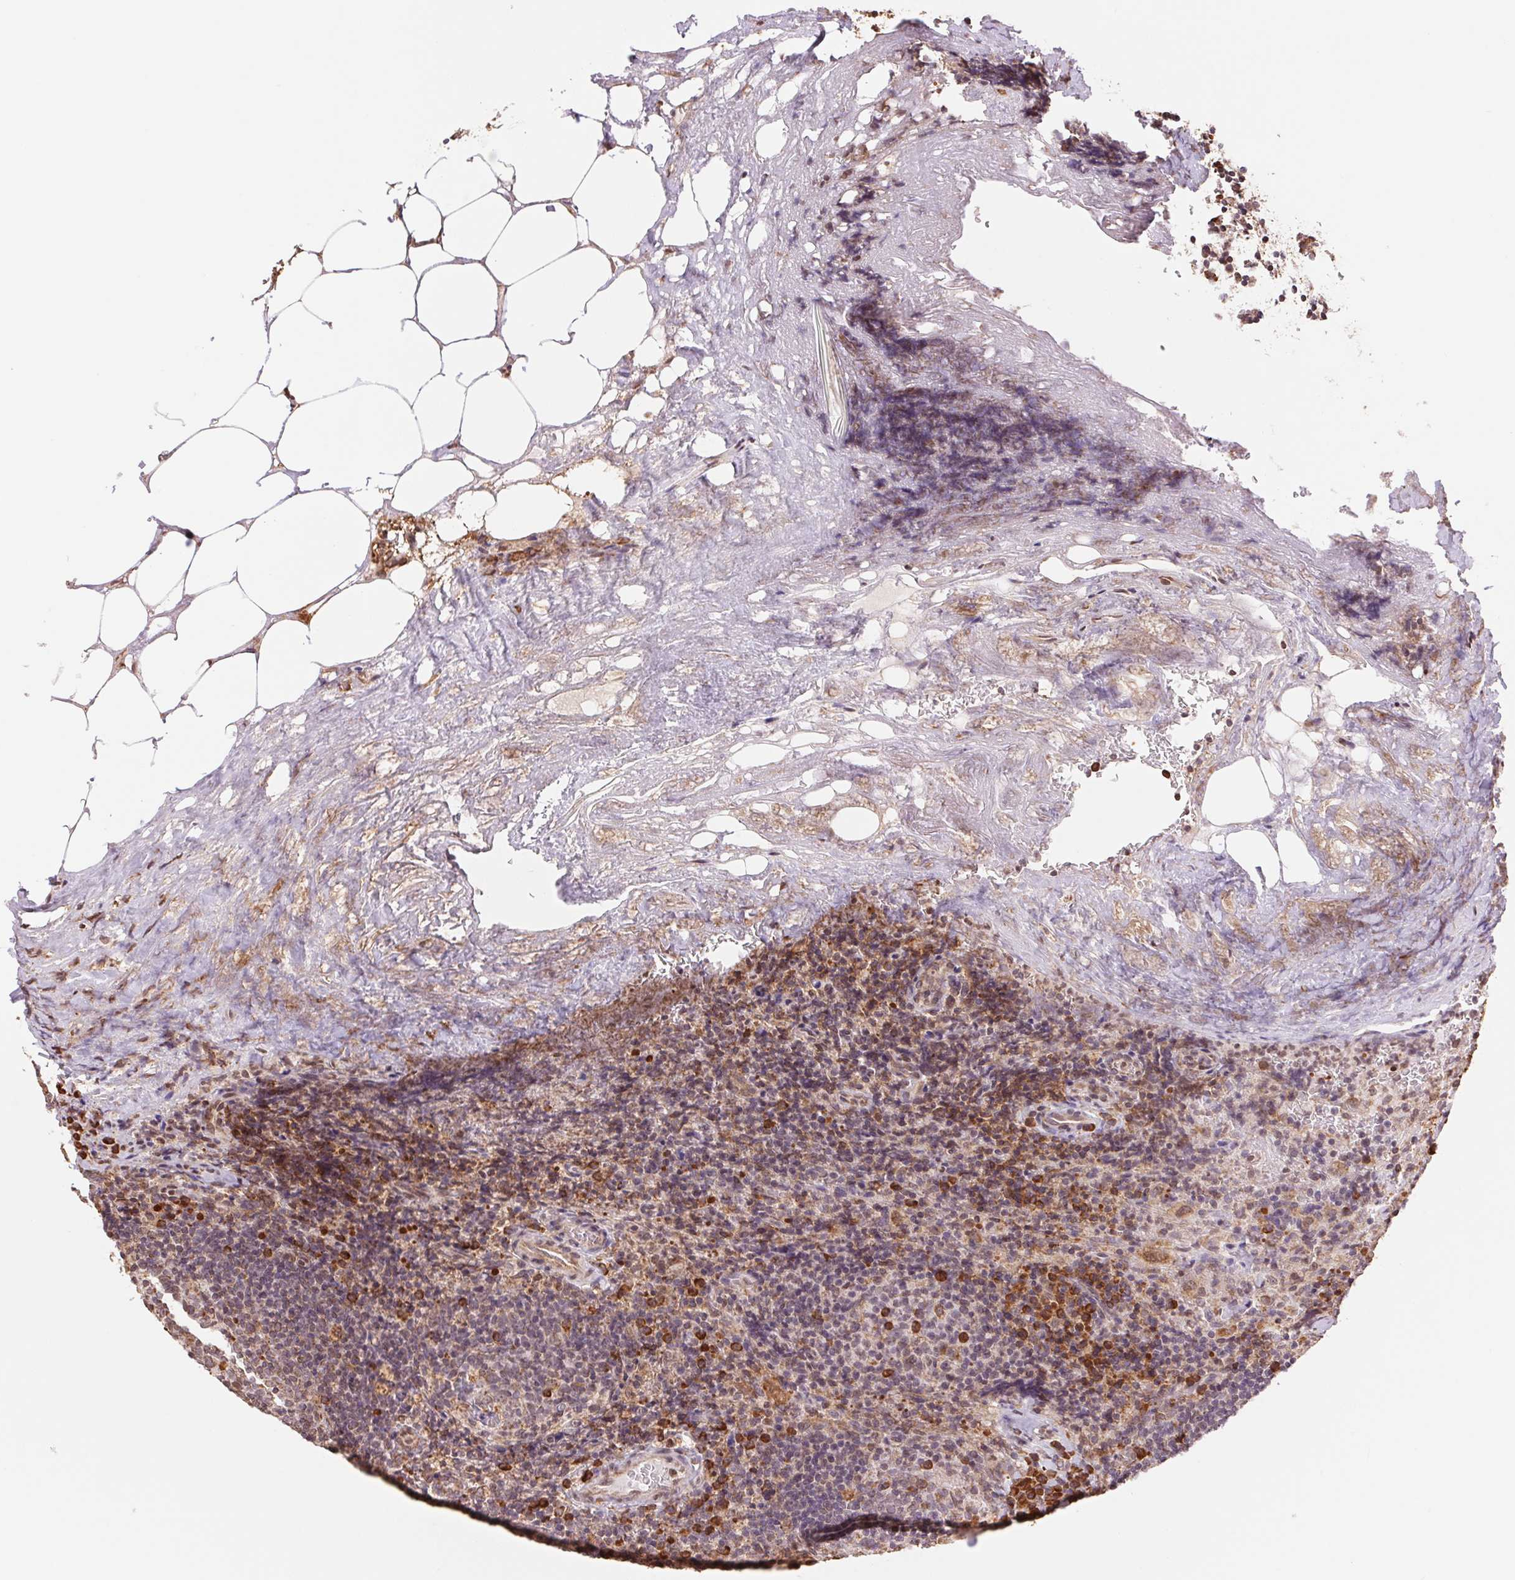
{"staining": {"intensity": "strong", "quantity": "<25%", "location": "cytoplasmic/membranous"}, "tissue": "lymph node", "cell_type": "Germinal center cells", "image_type": "normal", "snomed": [{"axis": "morphology", "description": "Normal tissue, NOS"}, {"axis": "topography", "description": "Lymph node"}], "caption": "Strong cytoplasmic/membranous staining for a protein is identified in about <25% of germinal center cells of benign lymph node using immunohistochemistry.", "gene": "RPN1", "patient": {"sex": "male", "age": 67}}